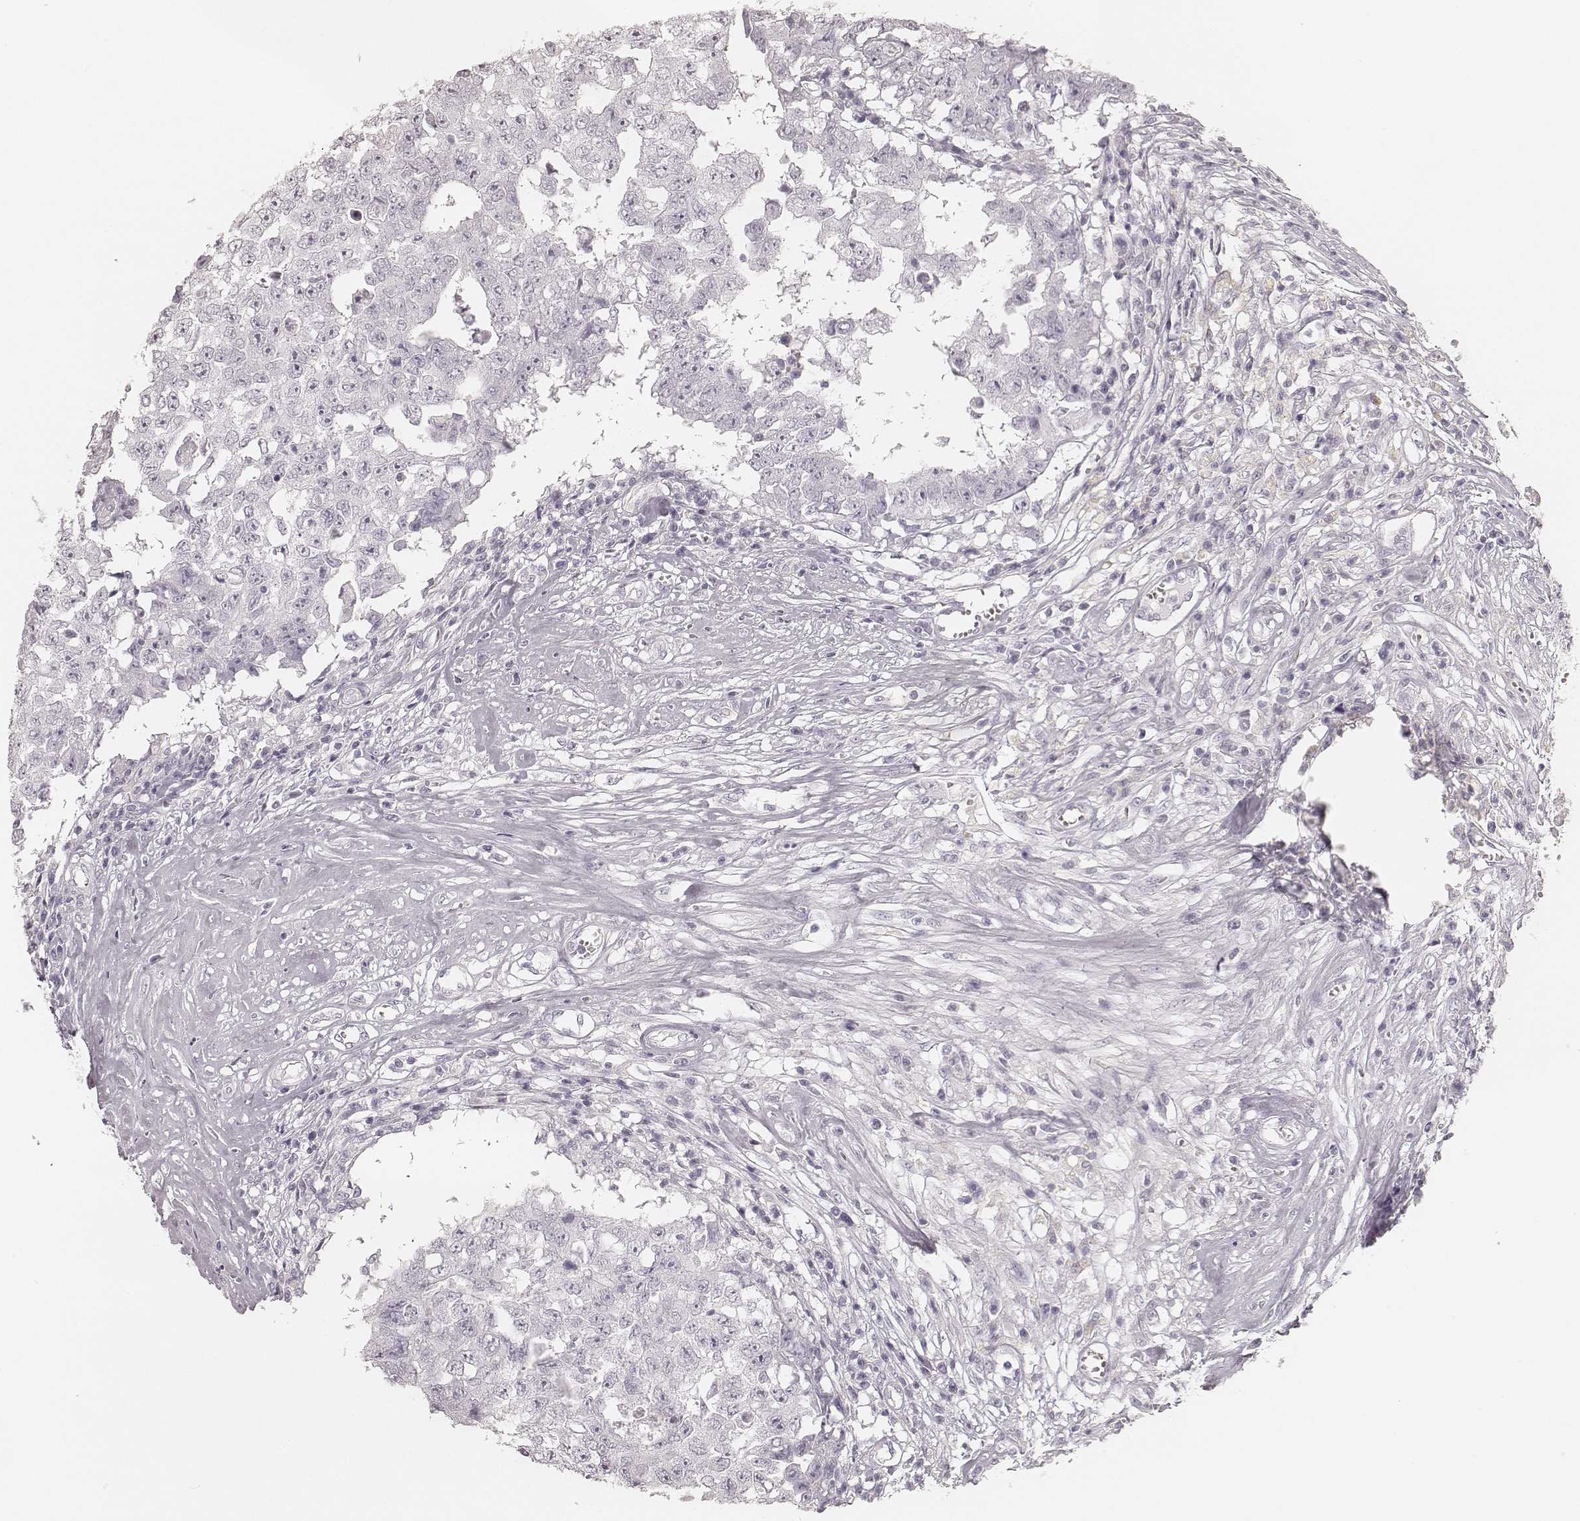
{"staining": {"intensity": "negative", "quantity": "none", "location": "none"}, "tissue": "testis cancer", "cell_type": "Tumor cells", "image_type": "cancer", "snomed": [{"axis": "morphology", "description": "Carcinoma, Embryonal, NOS"}, {"axis": "topography", "description": "Testis"}], "caption": "IHC of embryonal carcinoma (testis) reveals no staining in tumor cells. (DAB (3,3'-diaminobenzidine) immunohistochemistry (IHC), high magnification).", "gene": "KRT72", "patient": {"sex": "male", "age": 36}}